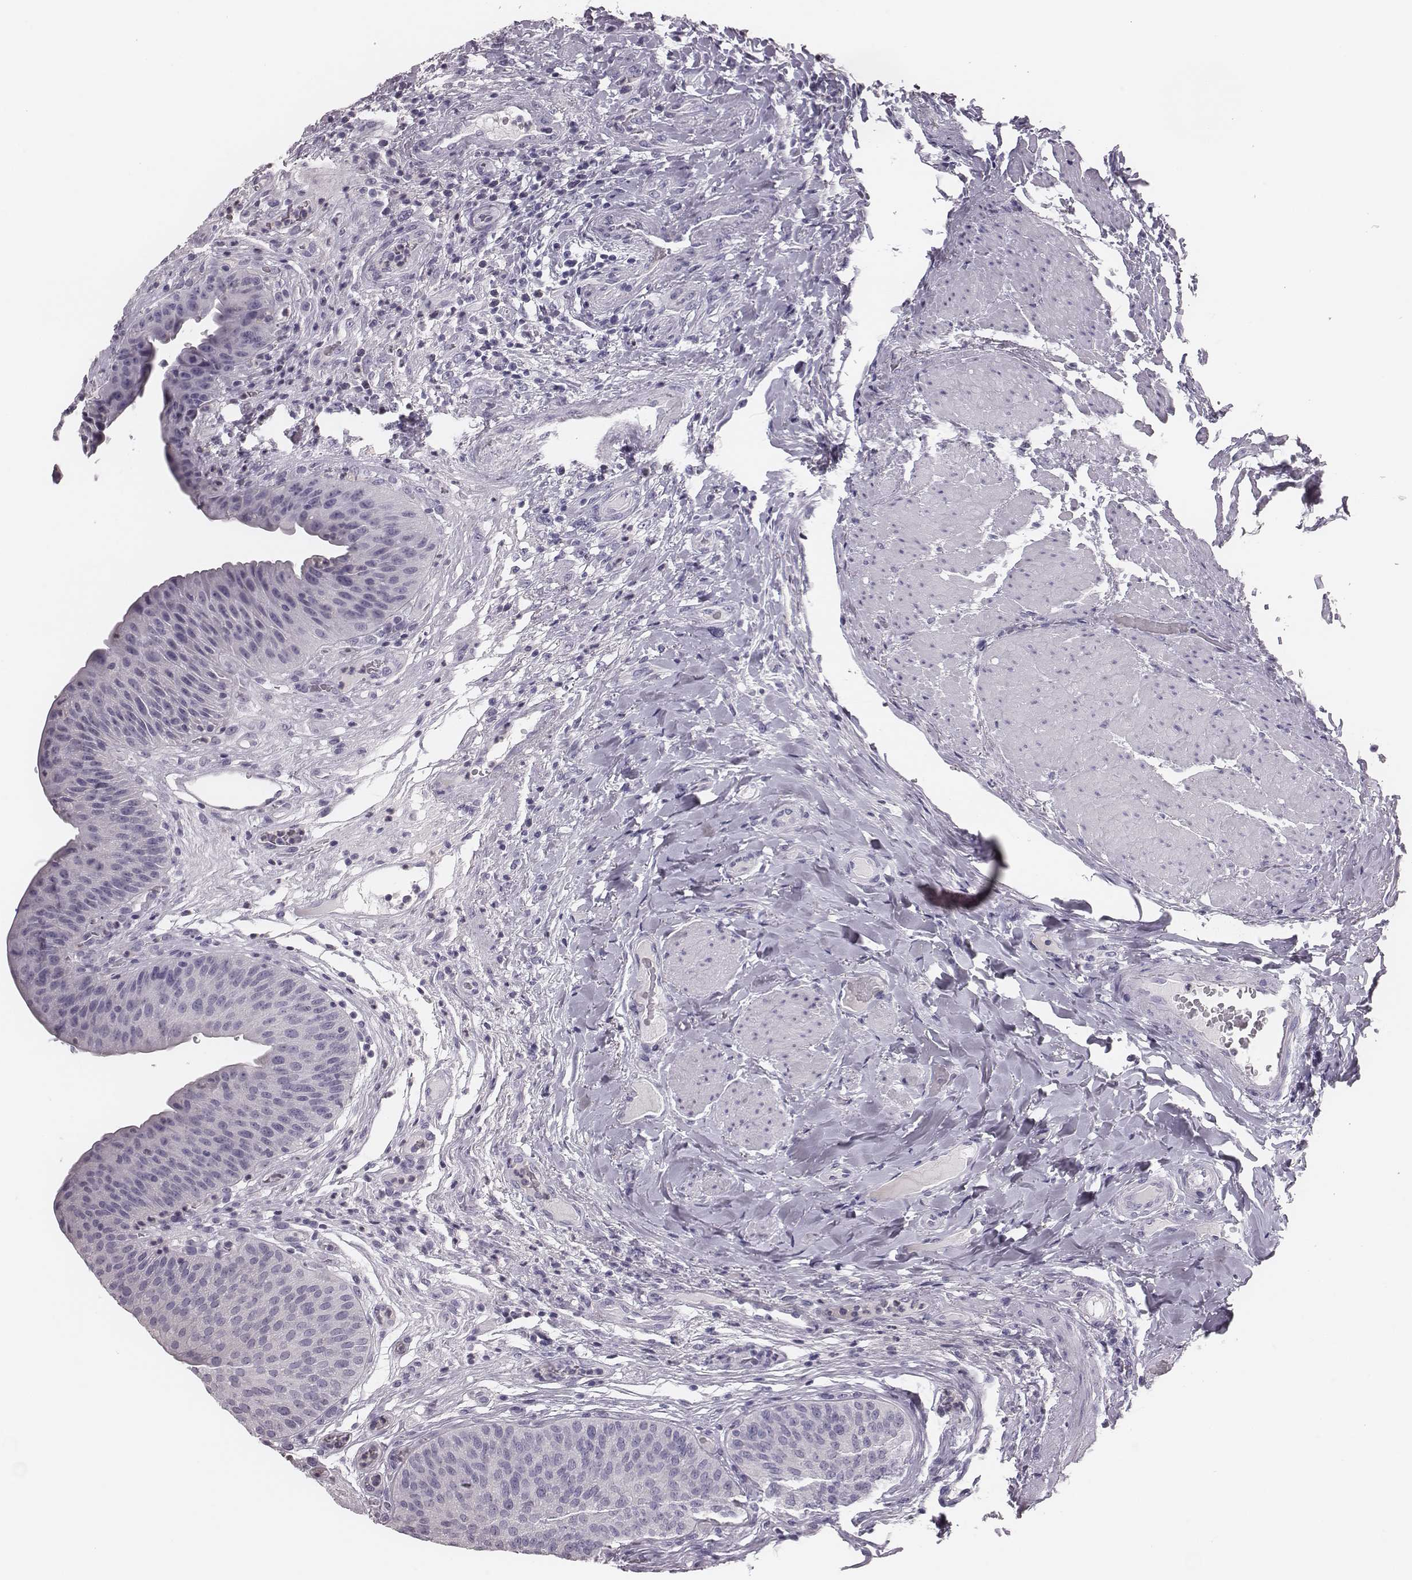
{"staining": {"intensity": "negative", "quantity": "none", "location": "none"}, "tissue": "urinary bladder", "cell_type": "Urothelial cells", "image_type": "normal", "snomed": [{"axis": "morphology", "description": "Normal tissue, NOS"}, {"axis": "topography", "description": "Urinary bladder"}], "caption": "The immunohistochemistry histopathology image has no significant expression in urothelial cells of urinary bladder.", "gene": "CSH1", "patient": {"sex": "male", "age": 66}}